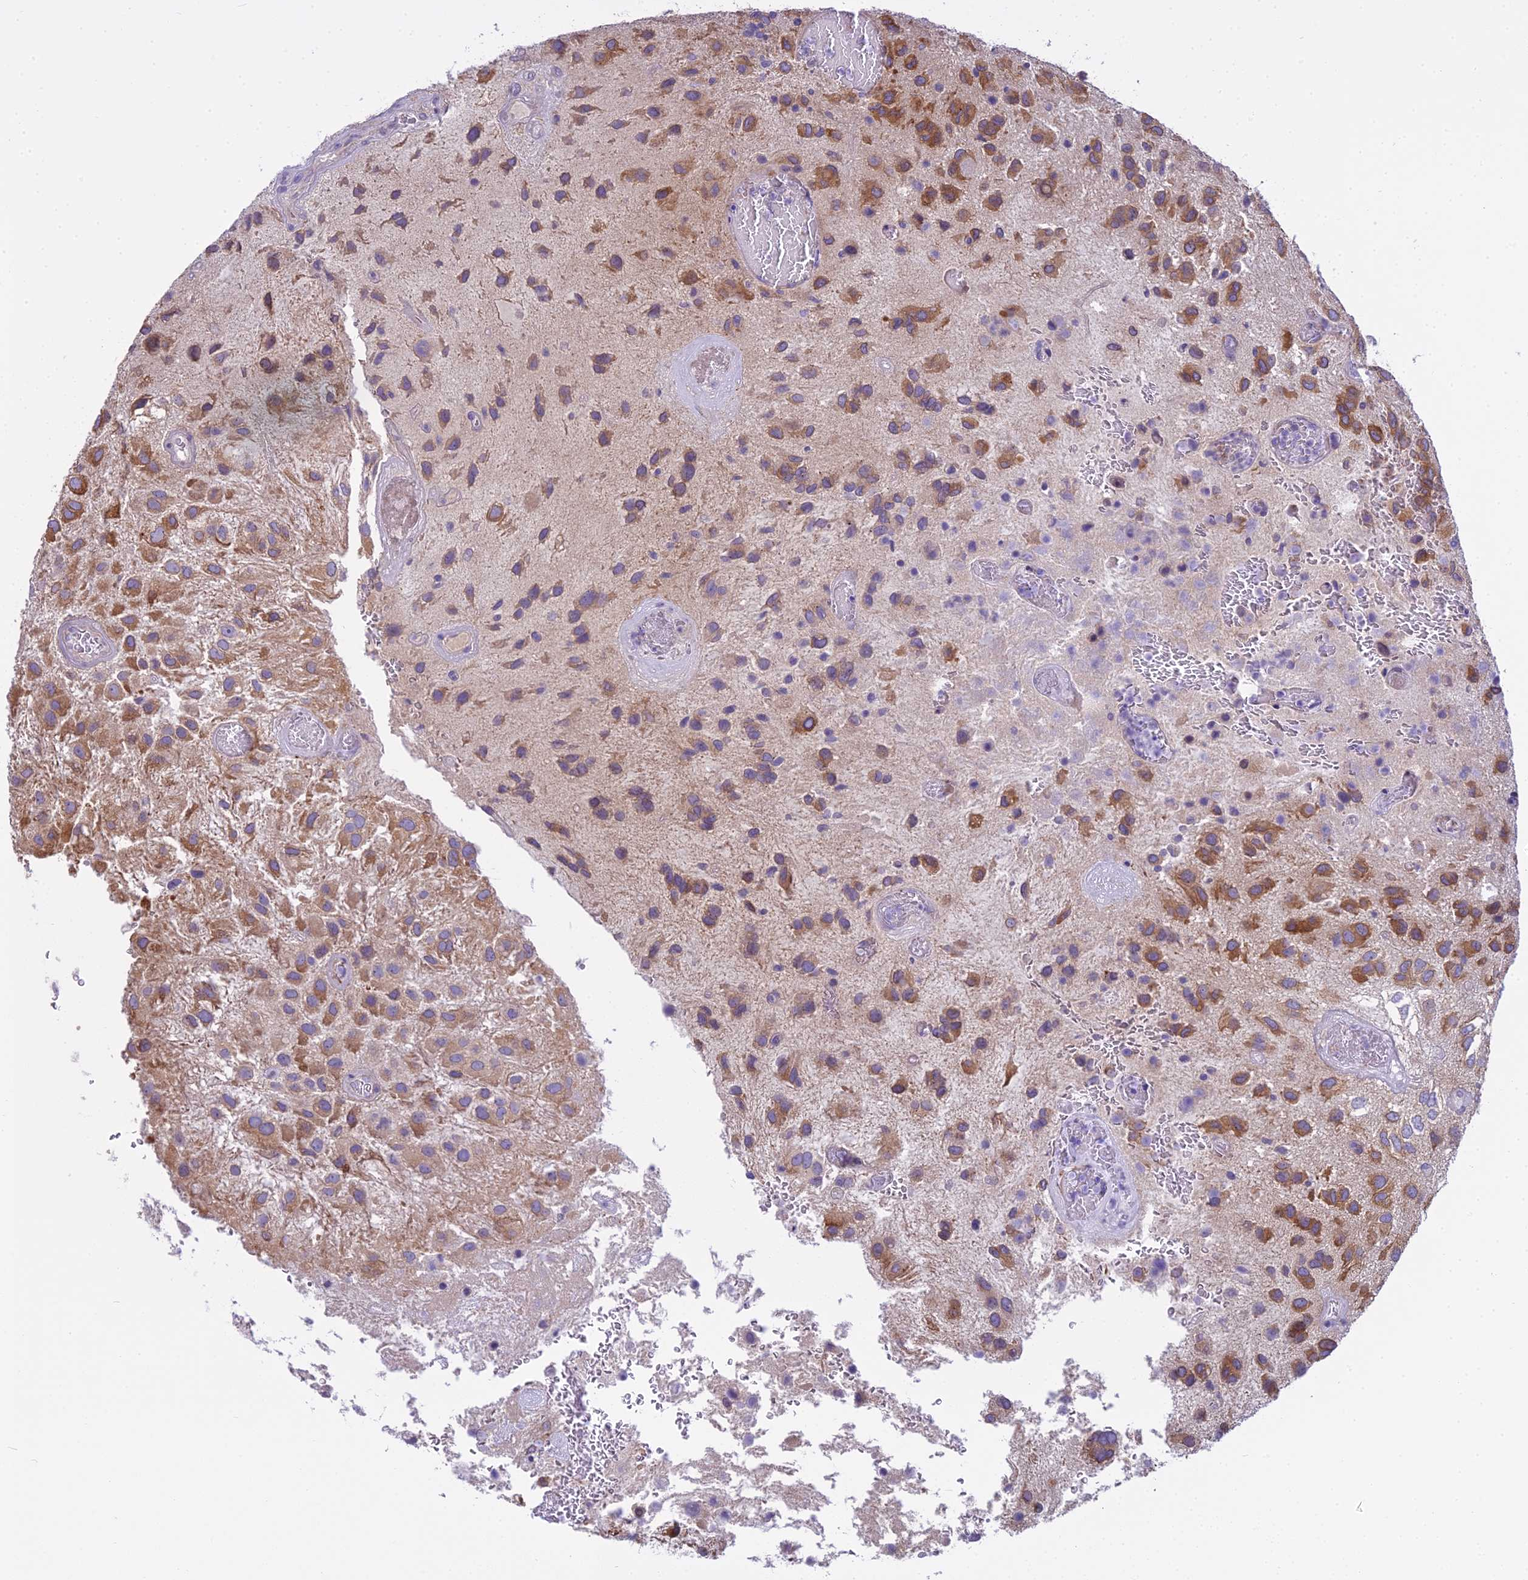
{"staining": {"intensity": "moderate", "quantity": ">75%", "location": "cytoplasmic/membranous"}, "tissue": "glioma", "cell_type": "Tumor cells", "image_type": "cancer", "snomed": [{"axis": "morphology", "description": "Glioma, malignant, Low grade"}, {"axis": "topography", "description": "Brain"}], "caption": "Human glioma stained with a brown dye displays moderate cytoplasmic/membranous positive expression in approximately >75% of tumor cells.", "gene": "PCDHB14", "patient": {"sex": "male", "age": 66}}